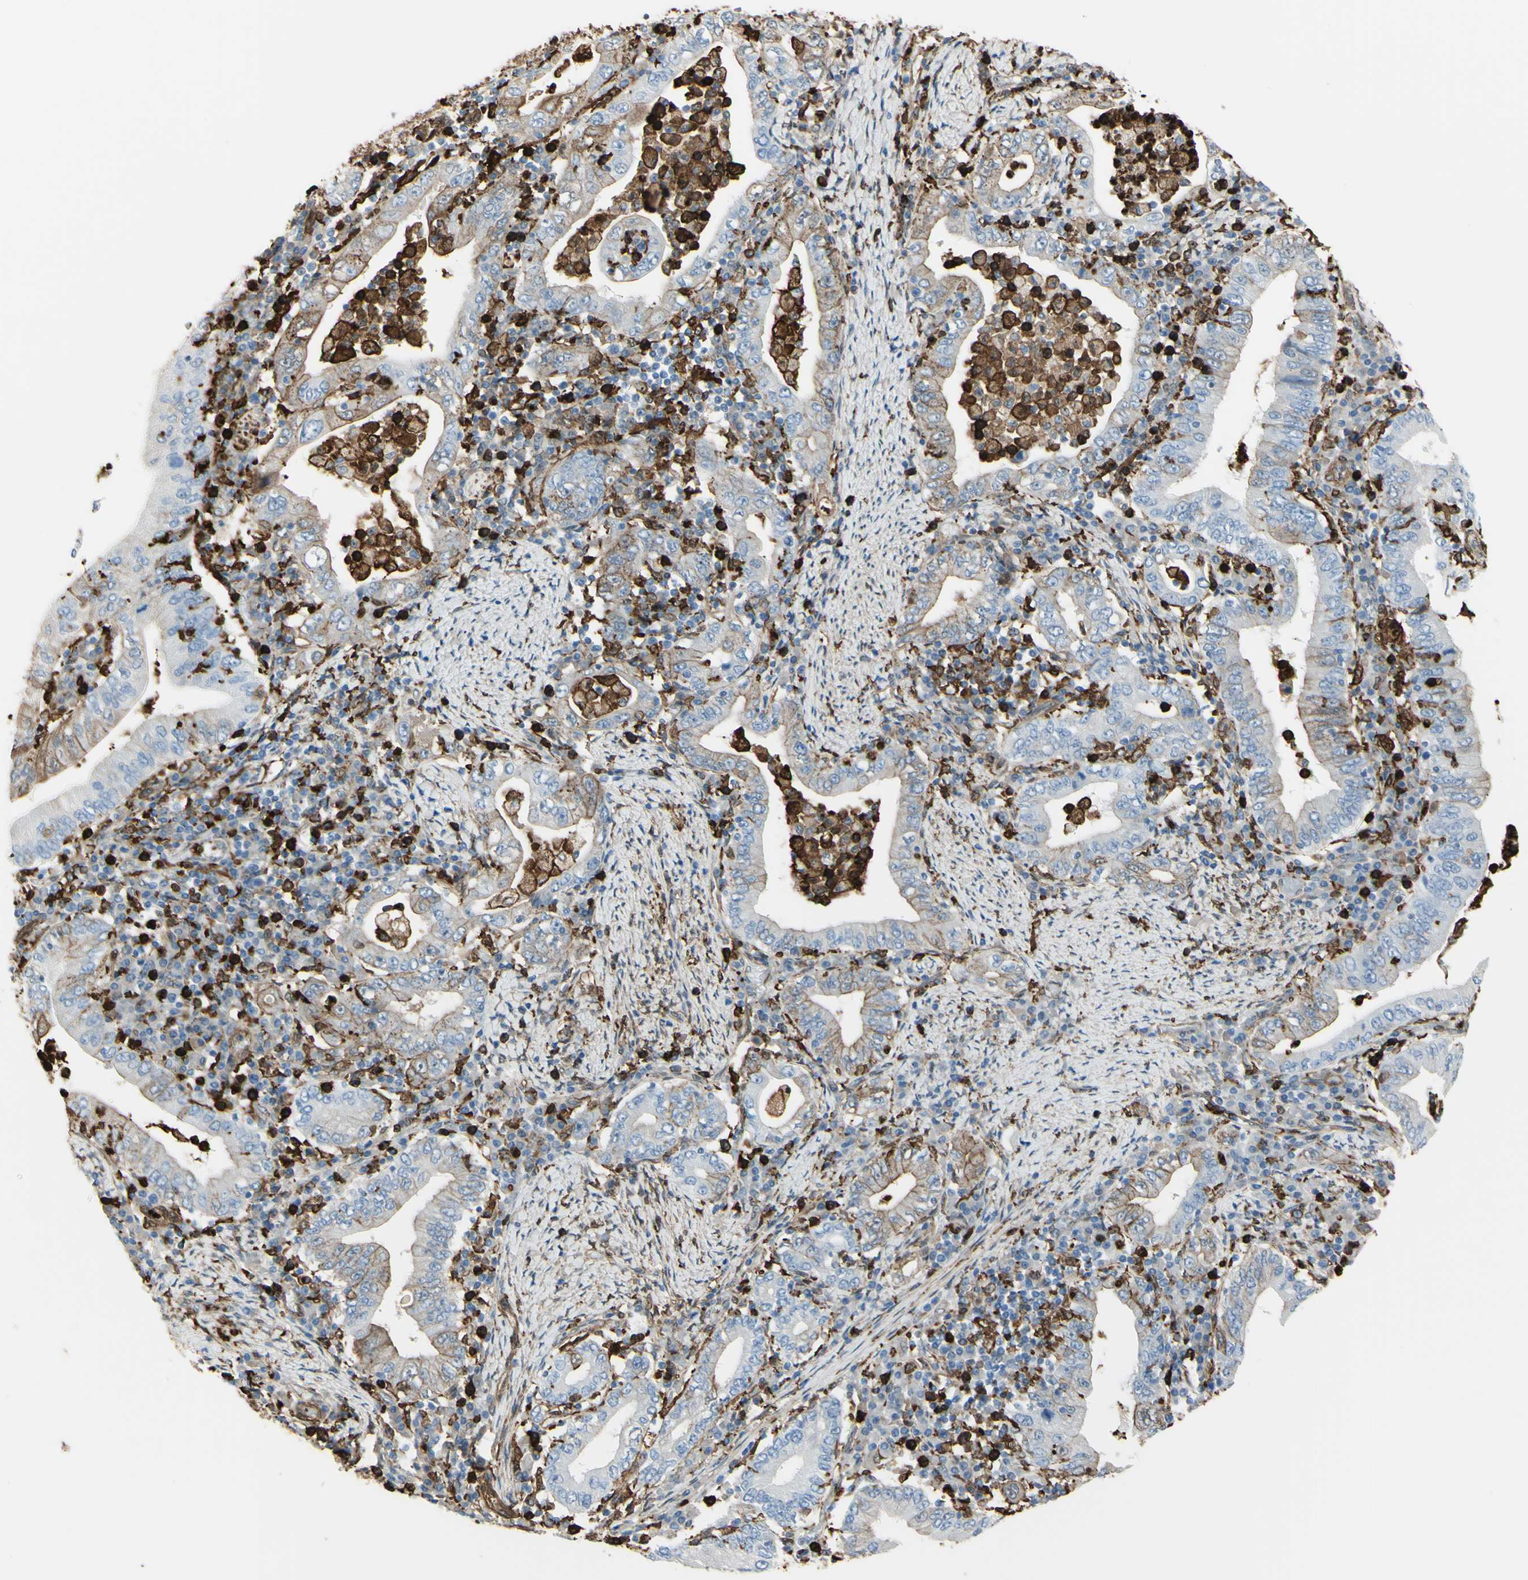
{"staining": {"intensity": "weak", "quantity": ">75%", "location": "cytoplasmic/membranous"}, "tissue": "stomach cancer", "cell_type": "Tumor cells", "image_type": "cancer", "snomed": [{"axis": "morphology", "description": "Normal tissue, NOS"}, {"axis": "morphology", "description": "Adenocarcinoma, NOS"}, {"axis": "topography", "description": "Esophagus"}, {"axis": "topography", "description": "Stomach, upper"}, {"axis": "topography", "description": "Peripheral nerve tissue"}], "caption": "Protein analysis of adenocarcinoma (stomach) tissue exhibits weak cytoplasmic/membranous expression in approximately >75% of tumor cells.", "gene": "GSN", "patient": {"sex": "male", "age": 62}}